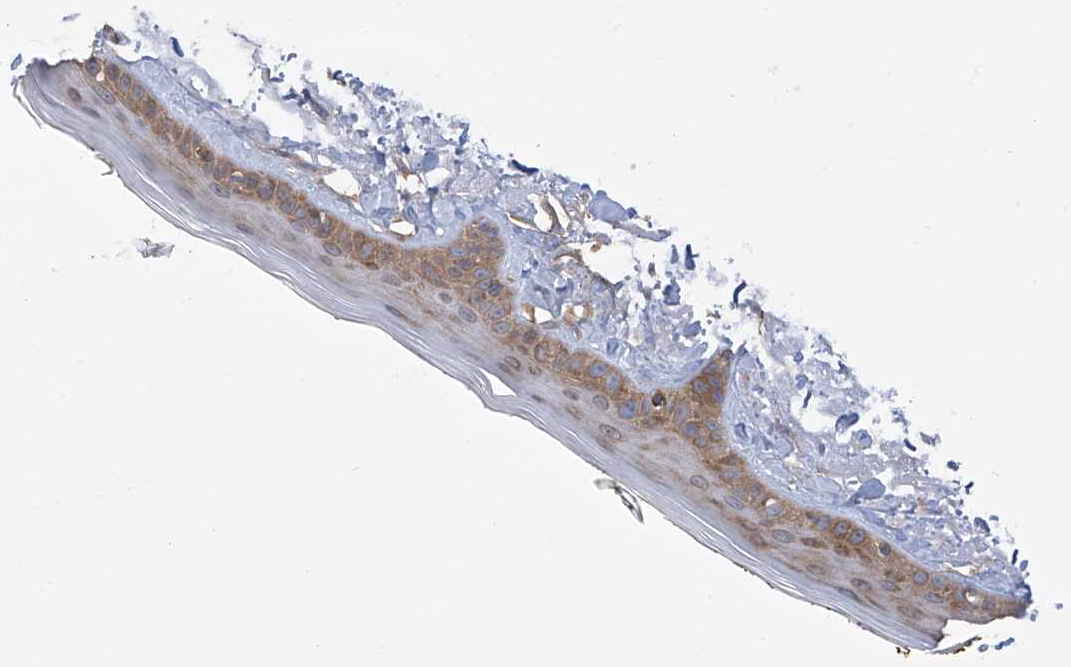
{"staining": {"intensity": "moderate", "quantity": ">75%", "location": "cytoplasmic/membranous"}, "tissue": "skin", "cell_type": "Fibroblasts", "image_type": "normal", "snomed": [{"axis": "morphology", "description": "Normal tissue, NOS"}, {"axis": "topography", "description": "Skin"}, {"axis": "topography", "description": "Skeletal muscle"}], "caption": "Immunohistochemical staining of unremarkable skin shows moderate cytoplasmic/membranous protein positivity in approximately >75% of fibroblasts.", "gene": "KIAA1522", "patient": {"sex": "male", "age": 83}}